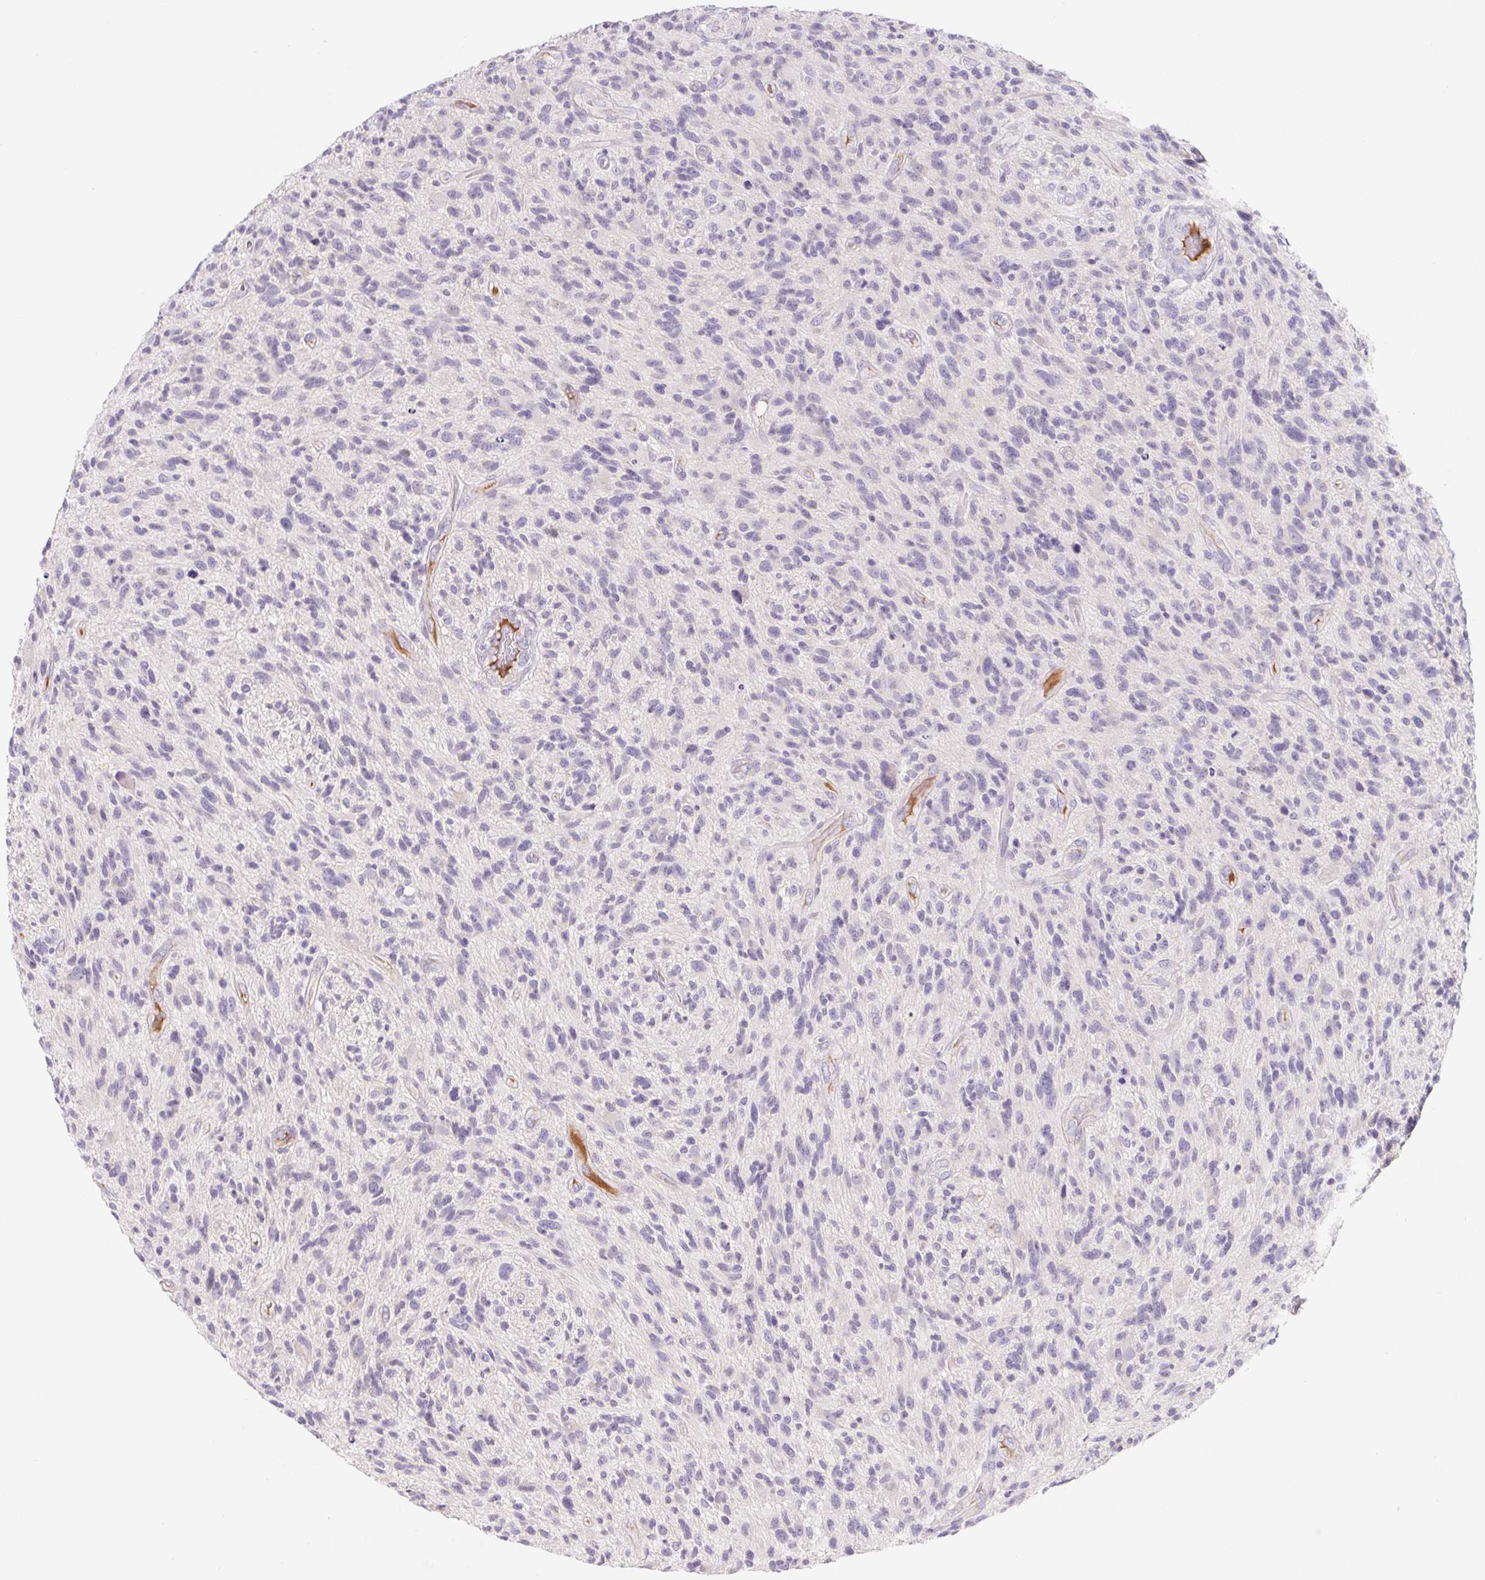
{"staining": {"intensity": "negative", "quantity": "none", "location": "none"}, "tissue": "glioma", "cell_type": "Tumor cells", "image_type": "cancer", "snomed": [{"axis": "morphology", "description": "Glioma, malignant, High grade"}, {"axis": "topography", "description": "Brain"}], "caption": "DAB (3,3'-diaminobenzidine) immunohistochemical staining of malignant high-grade glioma reveals no significant staining in tumor cells.", "gene": "LPA", "patient": {"sex": "male", "age": 47}}